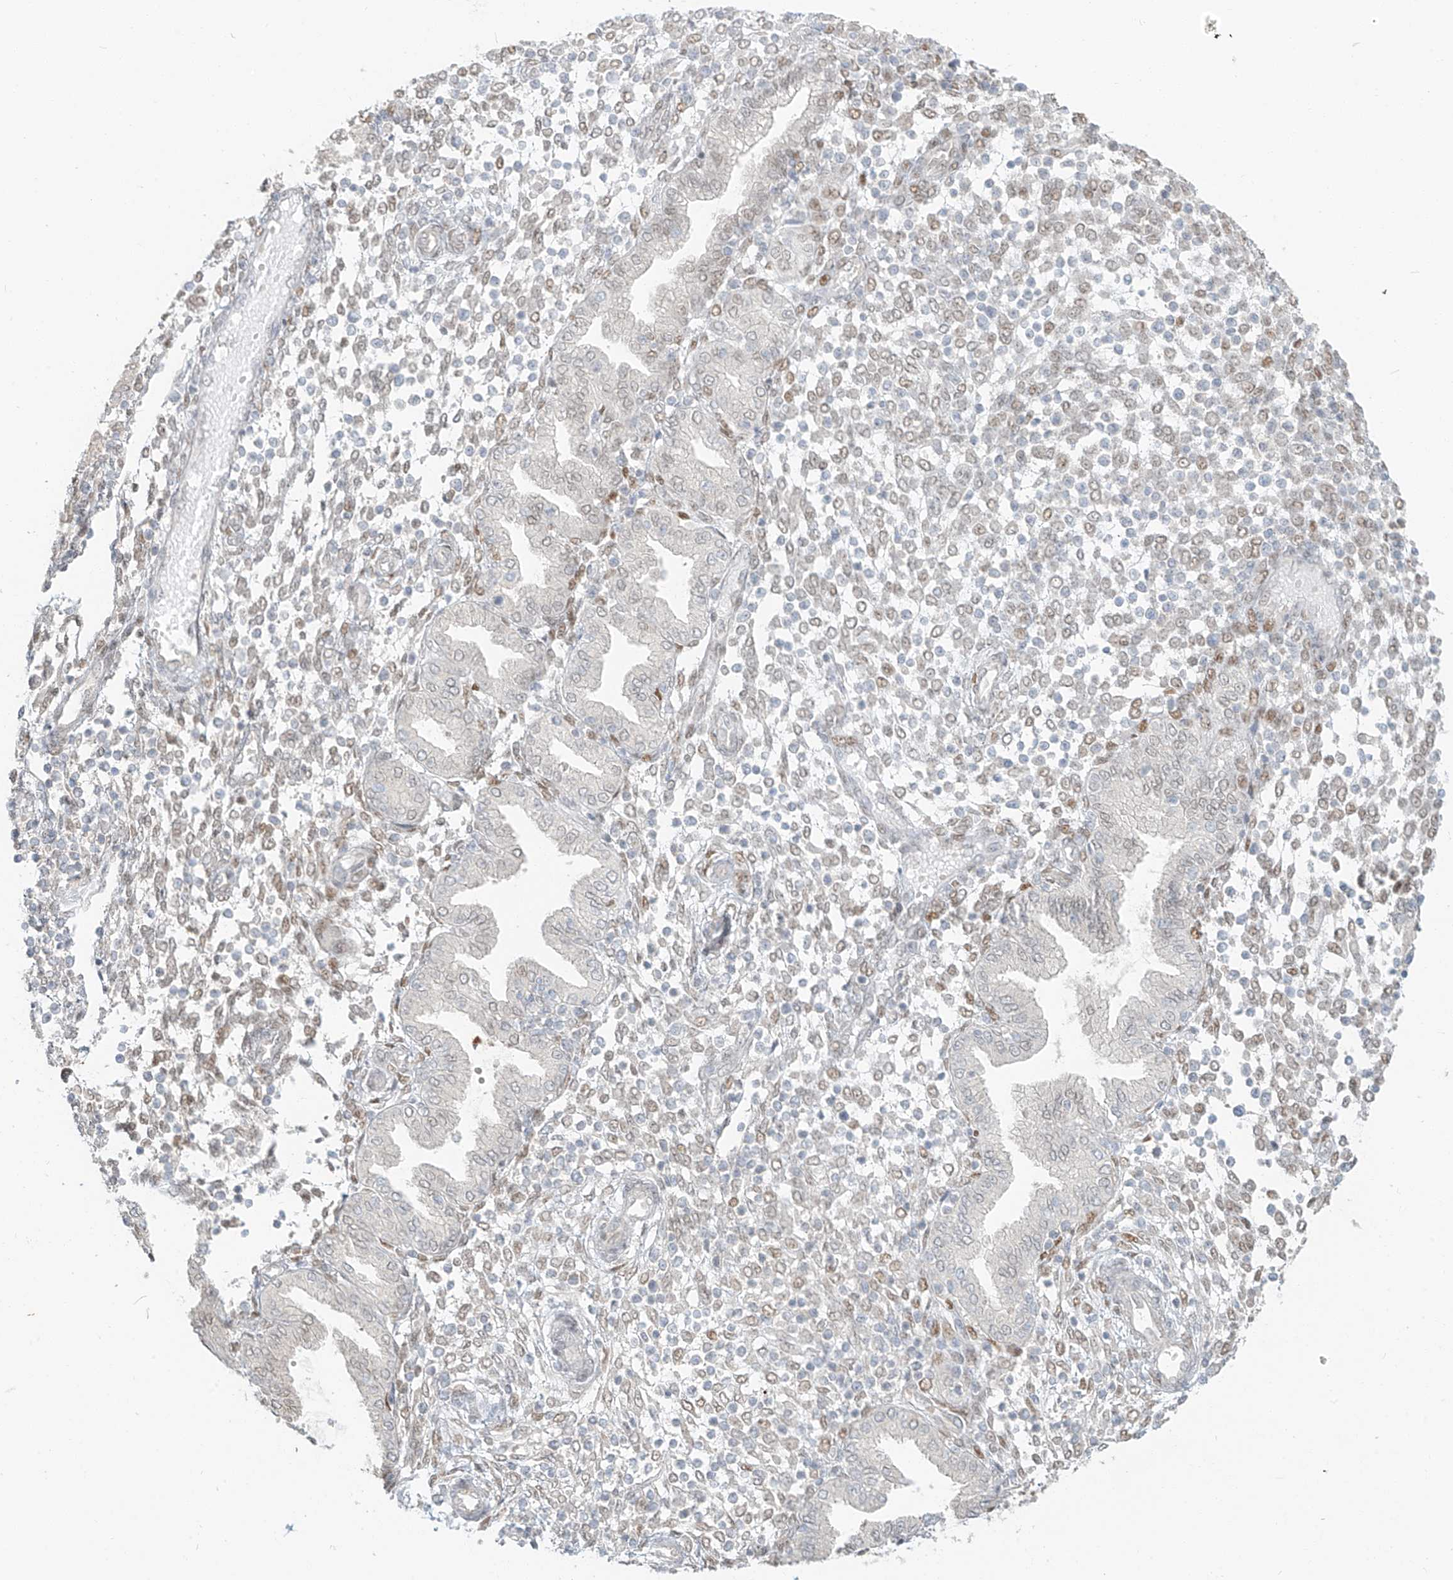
{"staining": {"intensity": "weak", "quantity": "25%-75%", "location": "nuclear"}, "tissue": "endometrium", "cell_type": "Cells in endometrial stroma", "image_type": "normal", "snomed": [{"axis": "morphology", "description": "Normal tissue, NOS"}, {"axis": "topography", "description": "Endometrium"}], "caption": "Weak nuclear staining is identified in approximately 25%-75% of cells in endometrial stroma in normal endometrium. (DAB IHC, brown staining for protein, blue staining for nuclei).", "gene": "ZNF774", "patient": {"sex": "female", "age": 53}}